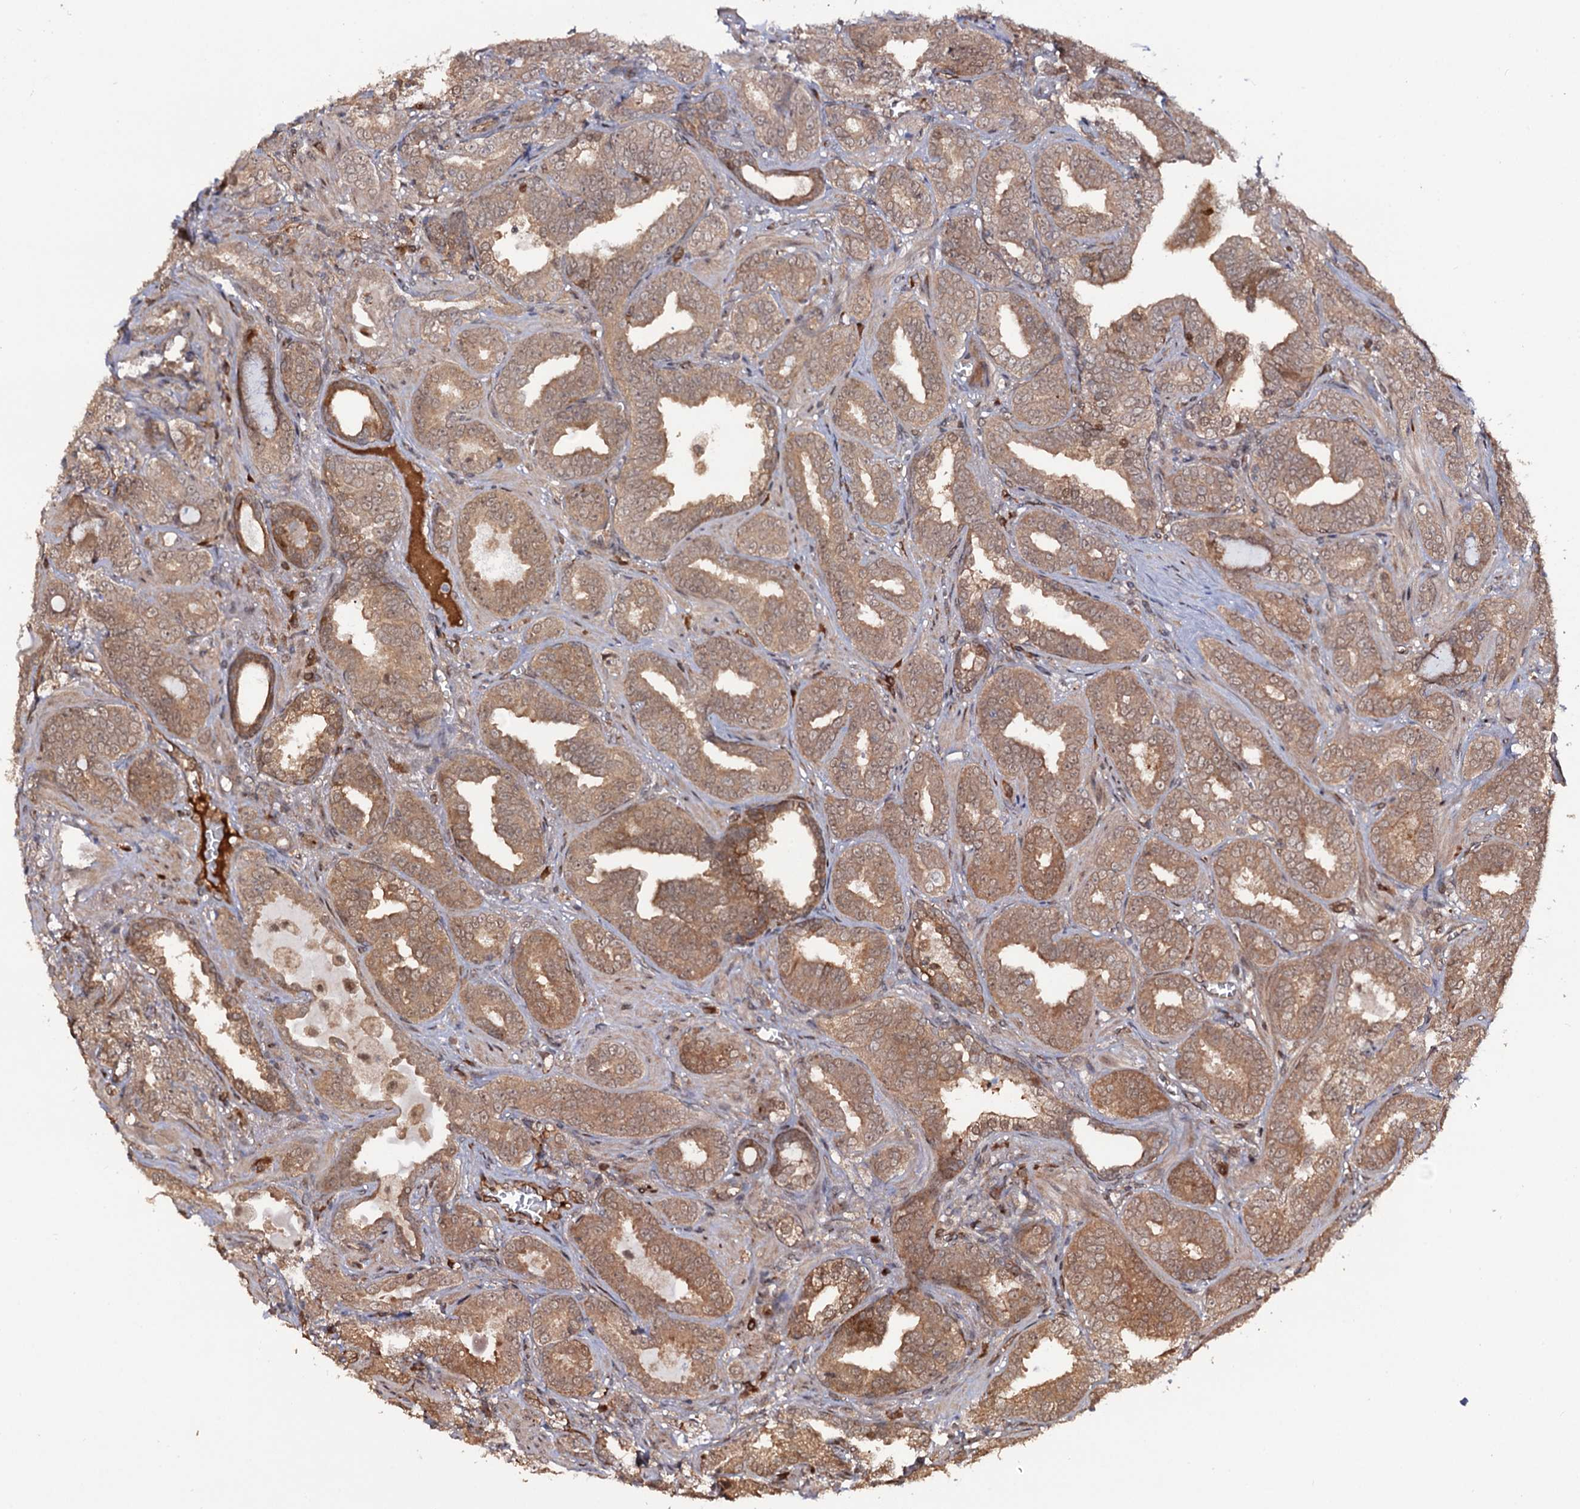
{"staining": {"intensity": "moderate", "quantity": ">75%", "location": "cytoplasmic/membranous"}, "tissue": "prostate cancer", "cell_type": "Tumor cells", "image_type": "cancer", "snomed": [{"axis": "morphology", "description": "Adenocarcinoma, High grade"}, {"axis": "topography", "description": "Prostate and seminal vesicle, NOS"}], "caption": "The immunohistochemical stain shows moderate cytoplasmic/membranous staining in tumor cells of high-grade adenocarcinoma (prostate) tissue.", "gene": "CDC23", "patient": {"sex": "male", "age": 67}}